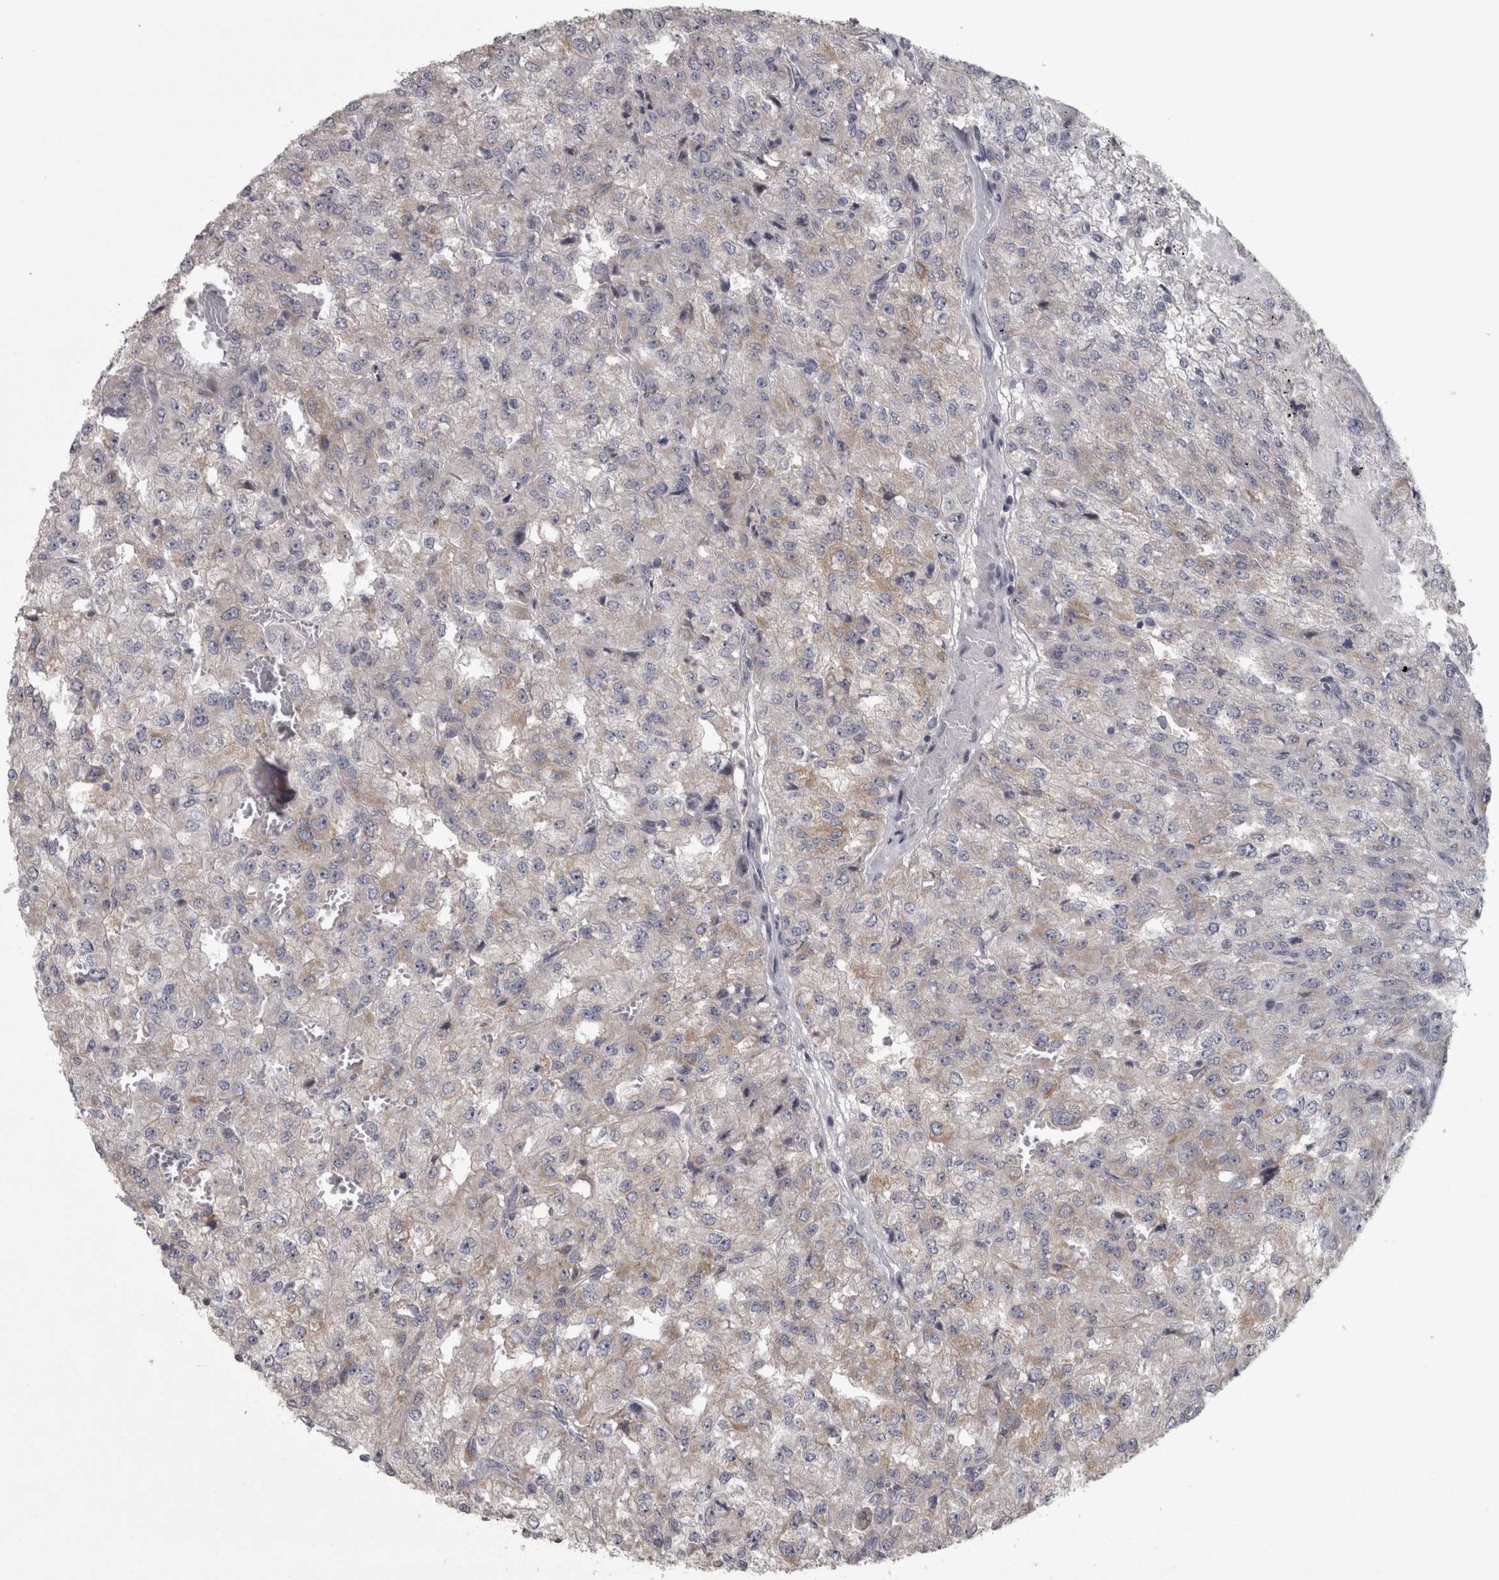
{"staining": {"intensity": "weak", "quantity": "<25%", "location": "cytoplasmic/membranous"}, "tissue": "renal cancer", "cell_type": "Tumor cells", "image_type": "cancer", "snomed": [{"axis": "morphology", "description": "Adenocarcinoma, NOS"}, {"axis": "topography", "description": "Kidney"}], "caption": "Histopathology image shows no protein expression in tumor cells of renal cancer (adenocarcinoma) tissue.", "gene": "DBT", "patient": {"sex": "female", "age": 54}}